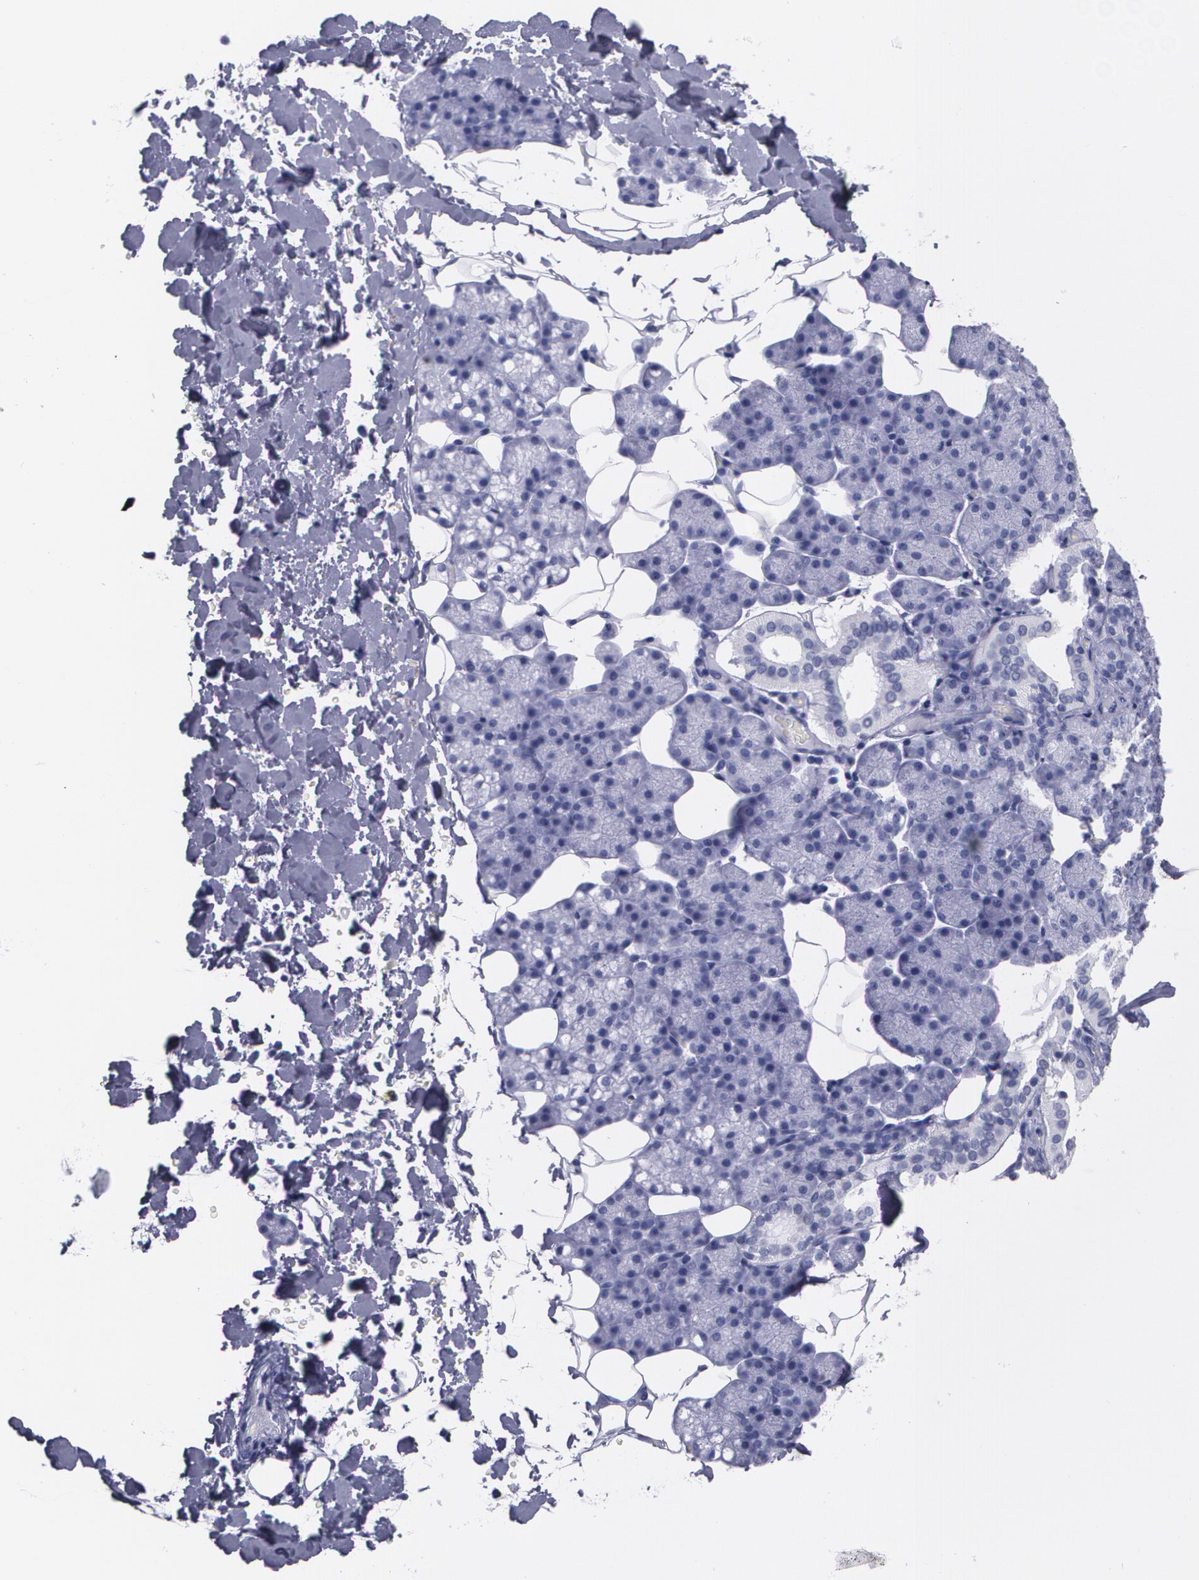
{"staining": {"intensity": "negative", "quantity": "none", "location": "none"}, "tissue": "salivary gland", "cell_type": "Glandular cells", "image_type": "normal", "snomed": [{"axis": "morphology", "description": "Normal tissue, NOS"}, {"axis": "topography", "description": "Lymph node"}, {"axis": "topography", "description": "Salivary gland"}], "caption": "Immunohistochemical staining of unremarkable salivary gland displays no significant expression in glandular cells. (Immunohistochemistry (ihc), brightfield microscopy, high magnification).", "gene": "TP53", "patient": {"sex": "male", "age": 8}}